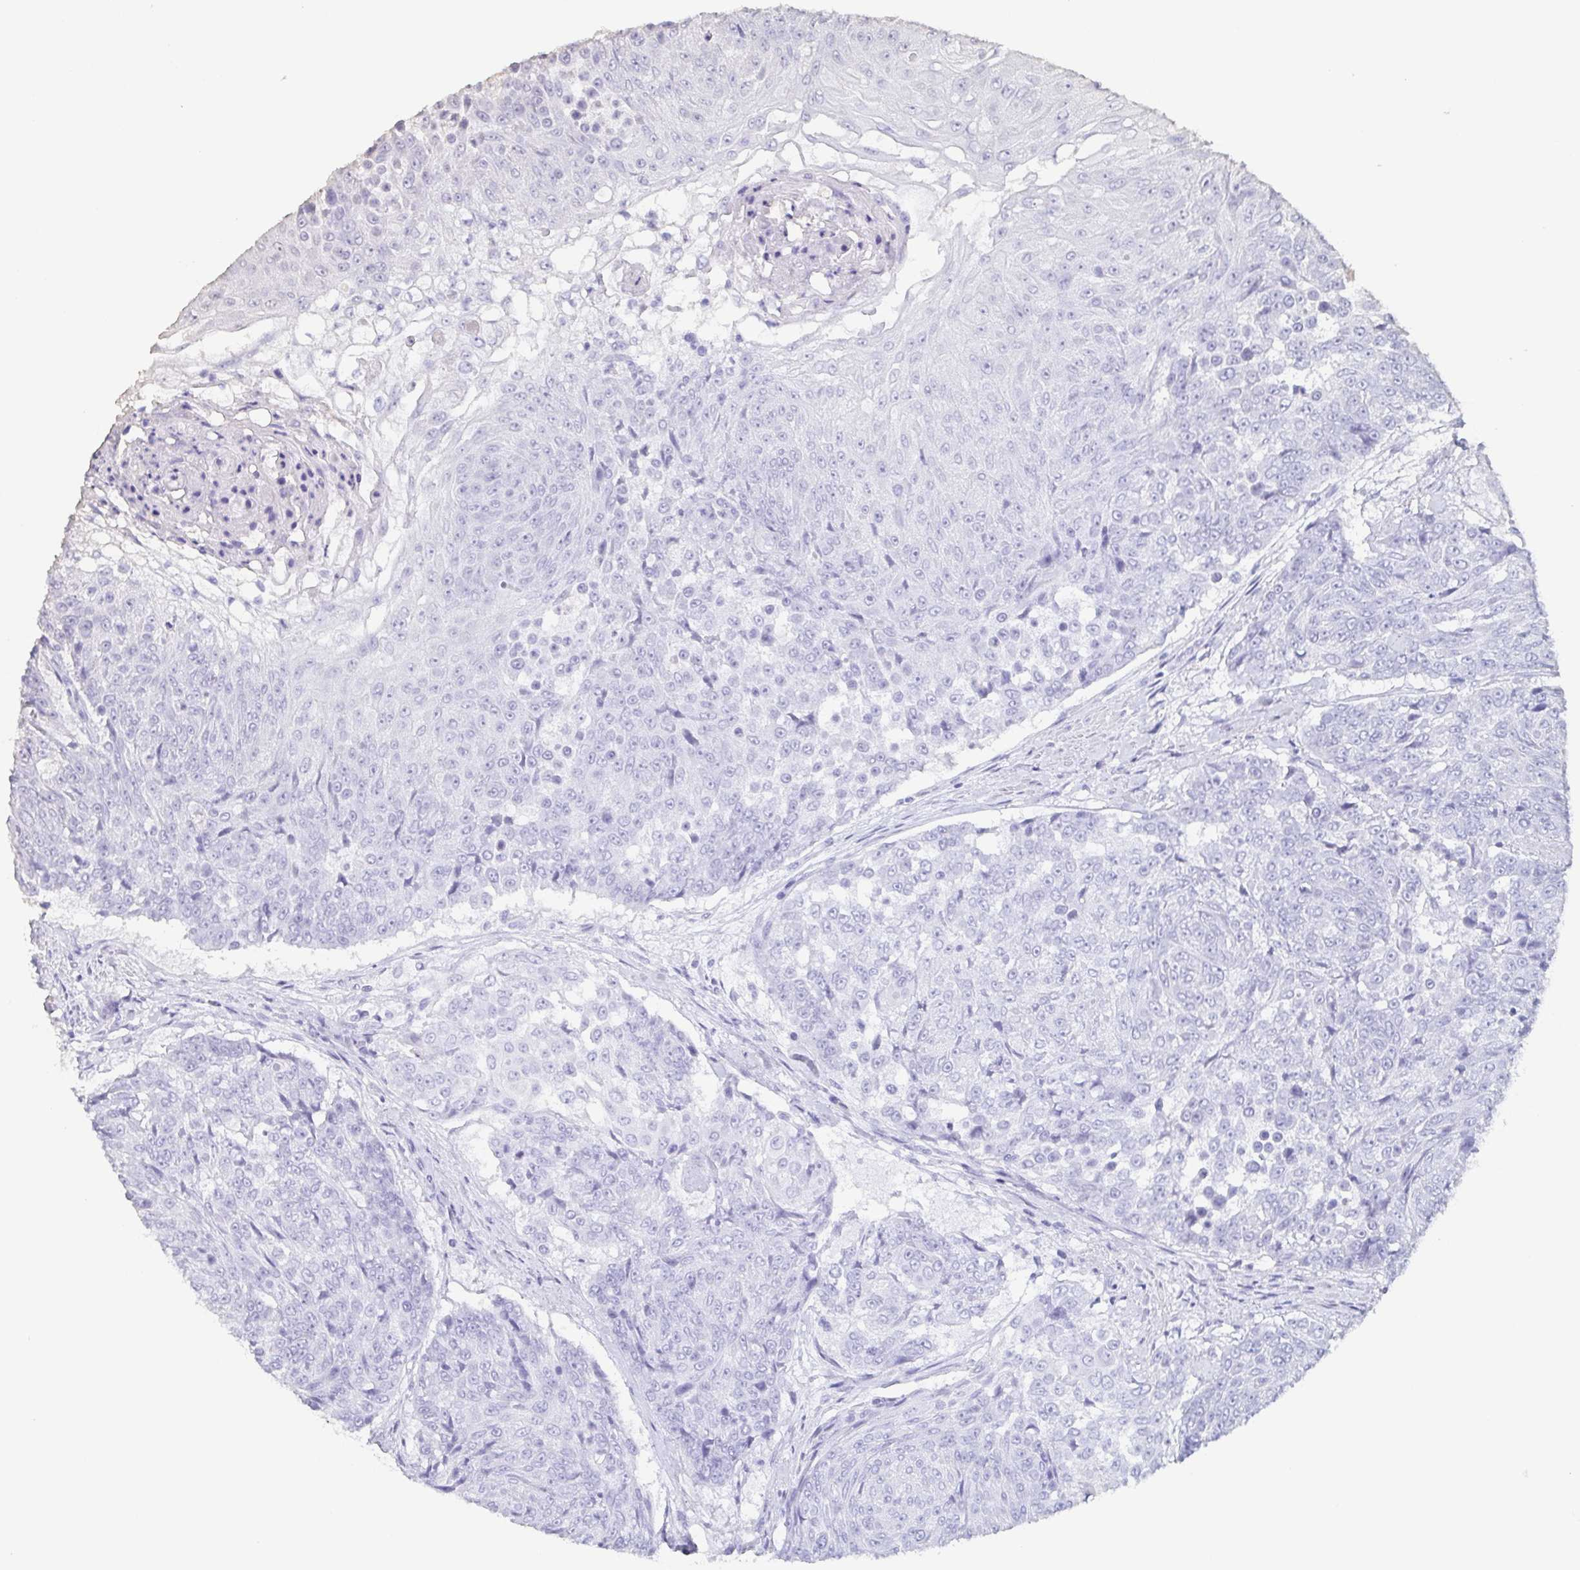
{"staining": {"intensity": "negative", "quantity": "none", "location": "none"}, "tissue": "urothelial cancer", "cell_type": "Tumor cells", "image_type": "cancer", "snomed": [{"axis": "morphology", "description": "Urothelial carcinoma, High grade"}, {"axis": "topography", "description": "Urinary bladder"}], "caption": "IHC photomicrograph of human urothelial cancer stained for a protein (brown), which shows no positivity in tumor cells. (Stains: DAB (3,3'-diaminobenzidine) immunohistochemistry (IHC) with hematoxylin counter stain, Microscopy: brightfield microscopy at high magnification).", "gene": "BPIFA2", "patient": {"sex": "female", "age": 63}}